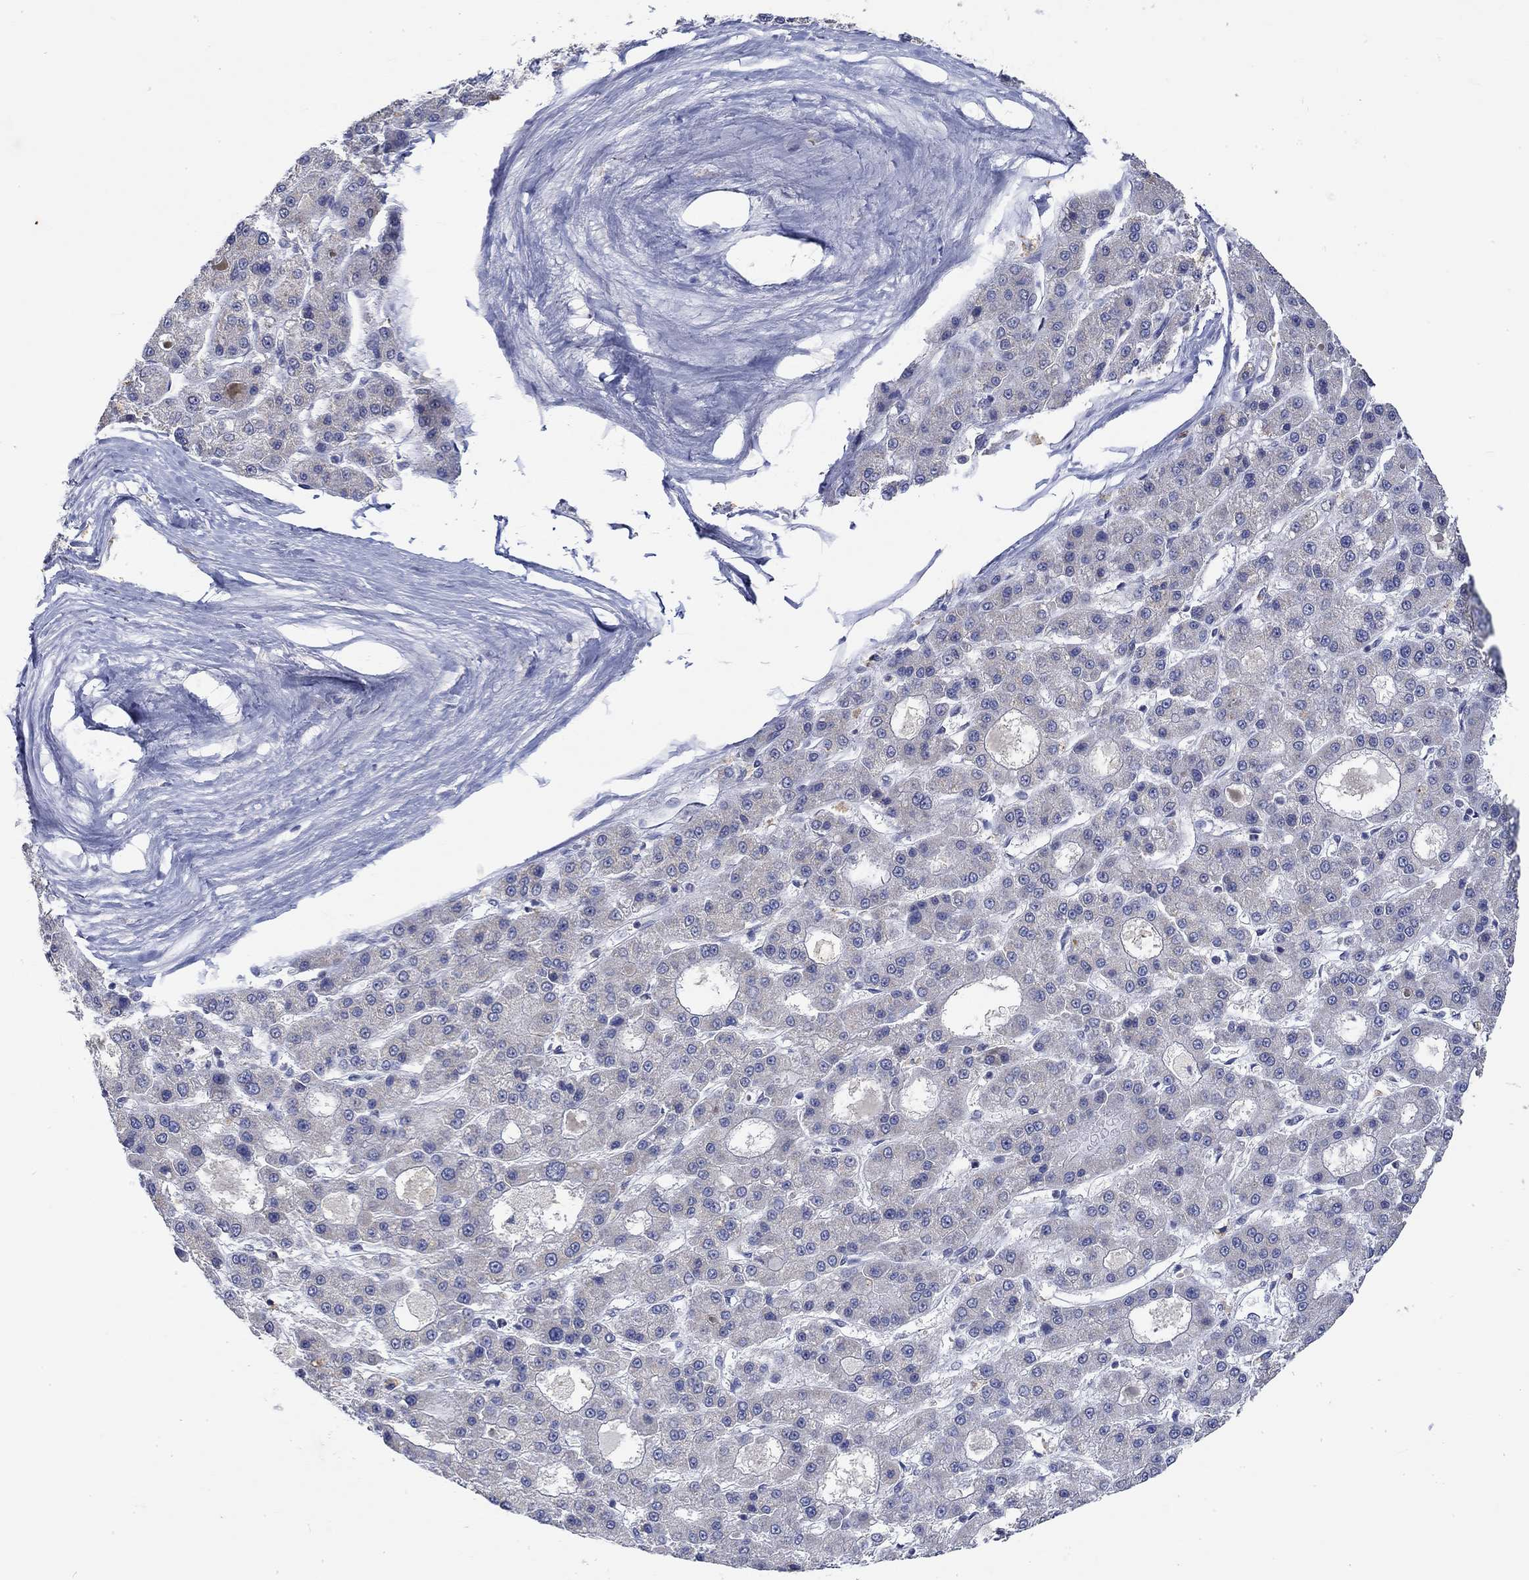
{"staining": {"intensity": "negative", "quantity": "none", "location": "none"}, "tissue": "liver cancer", "cell_type": "Tumor cells", "image_type": "cancer", "snomed": [{"axis": "morphology", "description": "Carcinoma, Hepatocellular, NOS"}, {"axis": "topography", "description": "Liver"}], "caption": "The IHC histopathology image has no significant expression in tumor cells of hepatocellular carcinoma (liver) tissue. The staining is performed using DAB (3,3'-diaminobenzidine) brown chromogen with nuclei counter-stained in using hematoxylin.", "gene": "WASF1", "patient": {"sex": "male", "age": 70}}